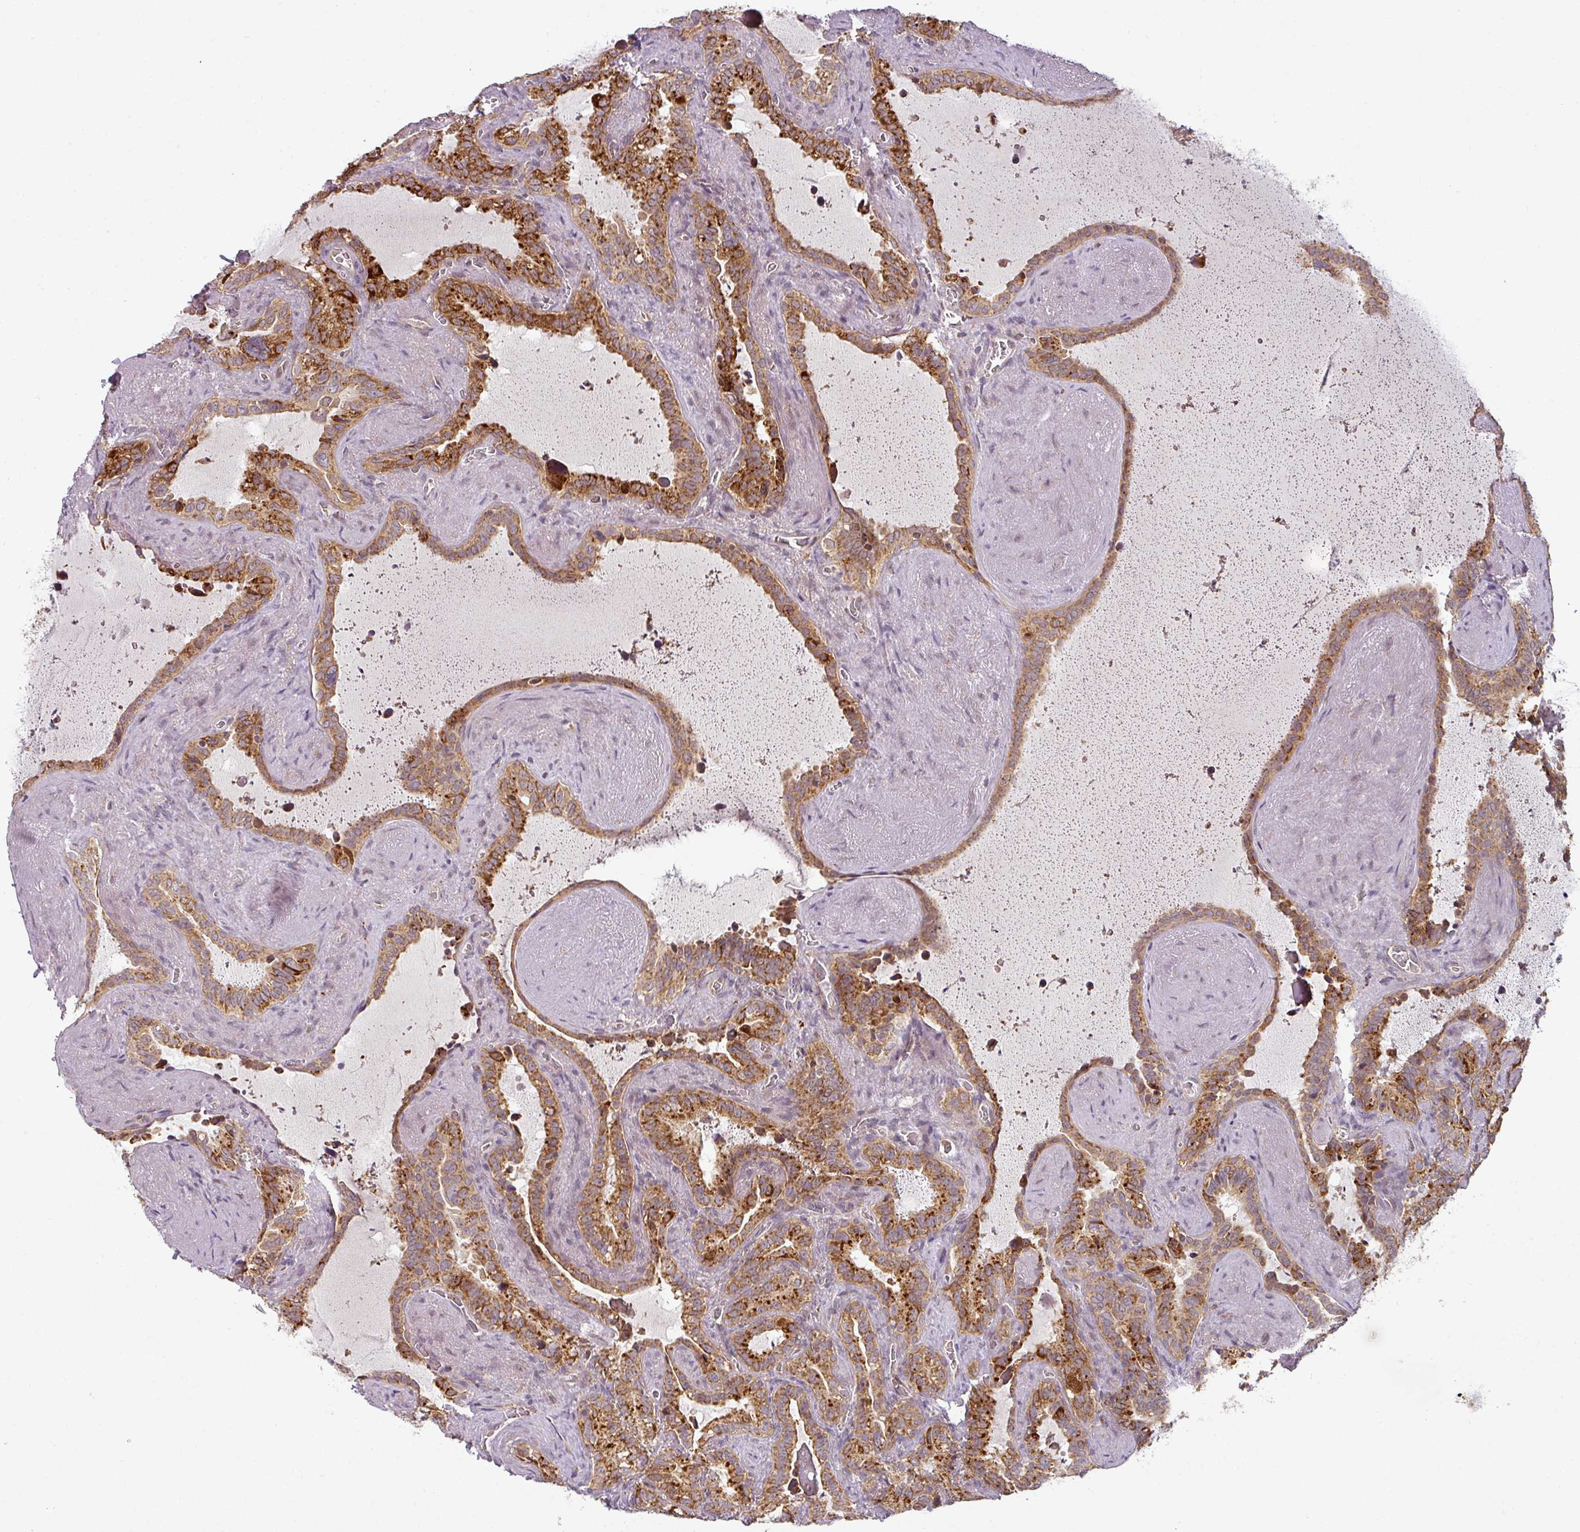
{"staining": {"intensity": "strong", "quantity": ">75%", "location": "cytoplasmic/membranous"}, "tissue": "seminal vesicle", "cell_type": "Glandular cells", "image_type": "normal", "snomed": [{"axis": "morphology", "description": "Normal tissue, NOS"}, {"axis": "topography", "description": "Prostate"}, {"axis": "topography", "description": "Seminal veicle"}], "caption": "Unremarkable seminal vesicle displays strong cytoplasmic/membranous positivity in about >75% of glandular cells, visualized by immunohistochemistry.", "gene": "MRPS16", "patient": {"sex": "male", "age": 58}}